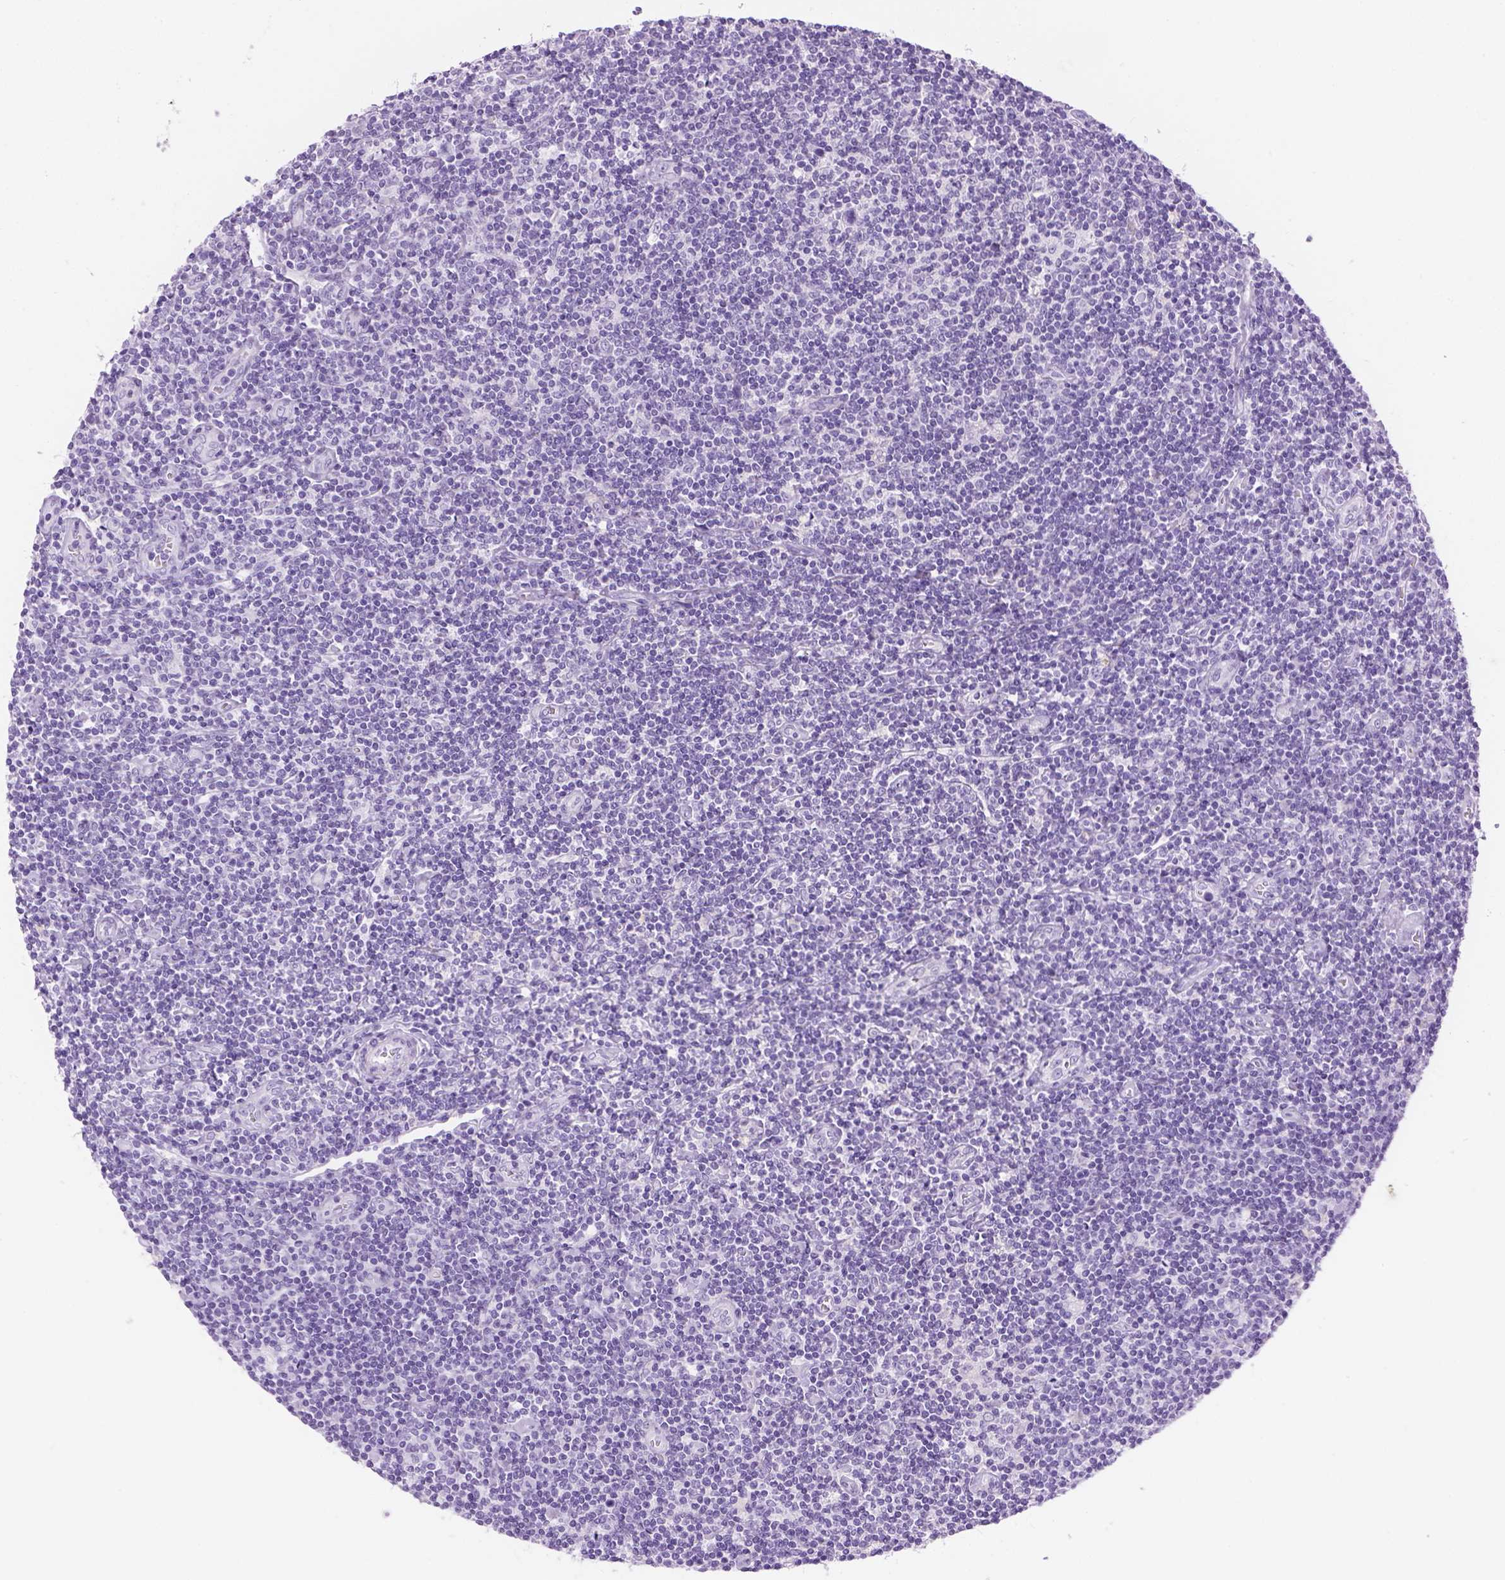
{"staining": {"intensity": "negative", "quantity": "none", "location": "none"}, "tissue": "lymphoma", "cell_type": "Tumor cells", "image_type": "cancer", "snomed": [{"axis": "morphology", "description": "Hodgkin's disease, NOS"}, {"axis": "topography", "description": "Lymph node"}], "caption": "A photomicrograph of Hodgkin's disease stained for a protein displays no brown staining in tumor cells.", "gene": "TMEM38A", "patient": {"sex": "male", "age": 40}}